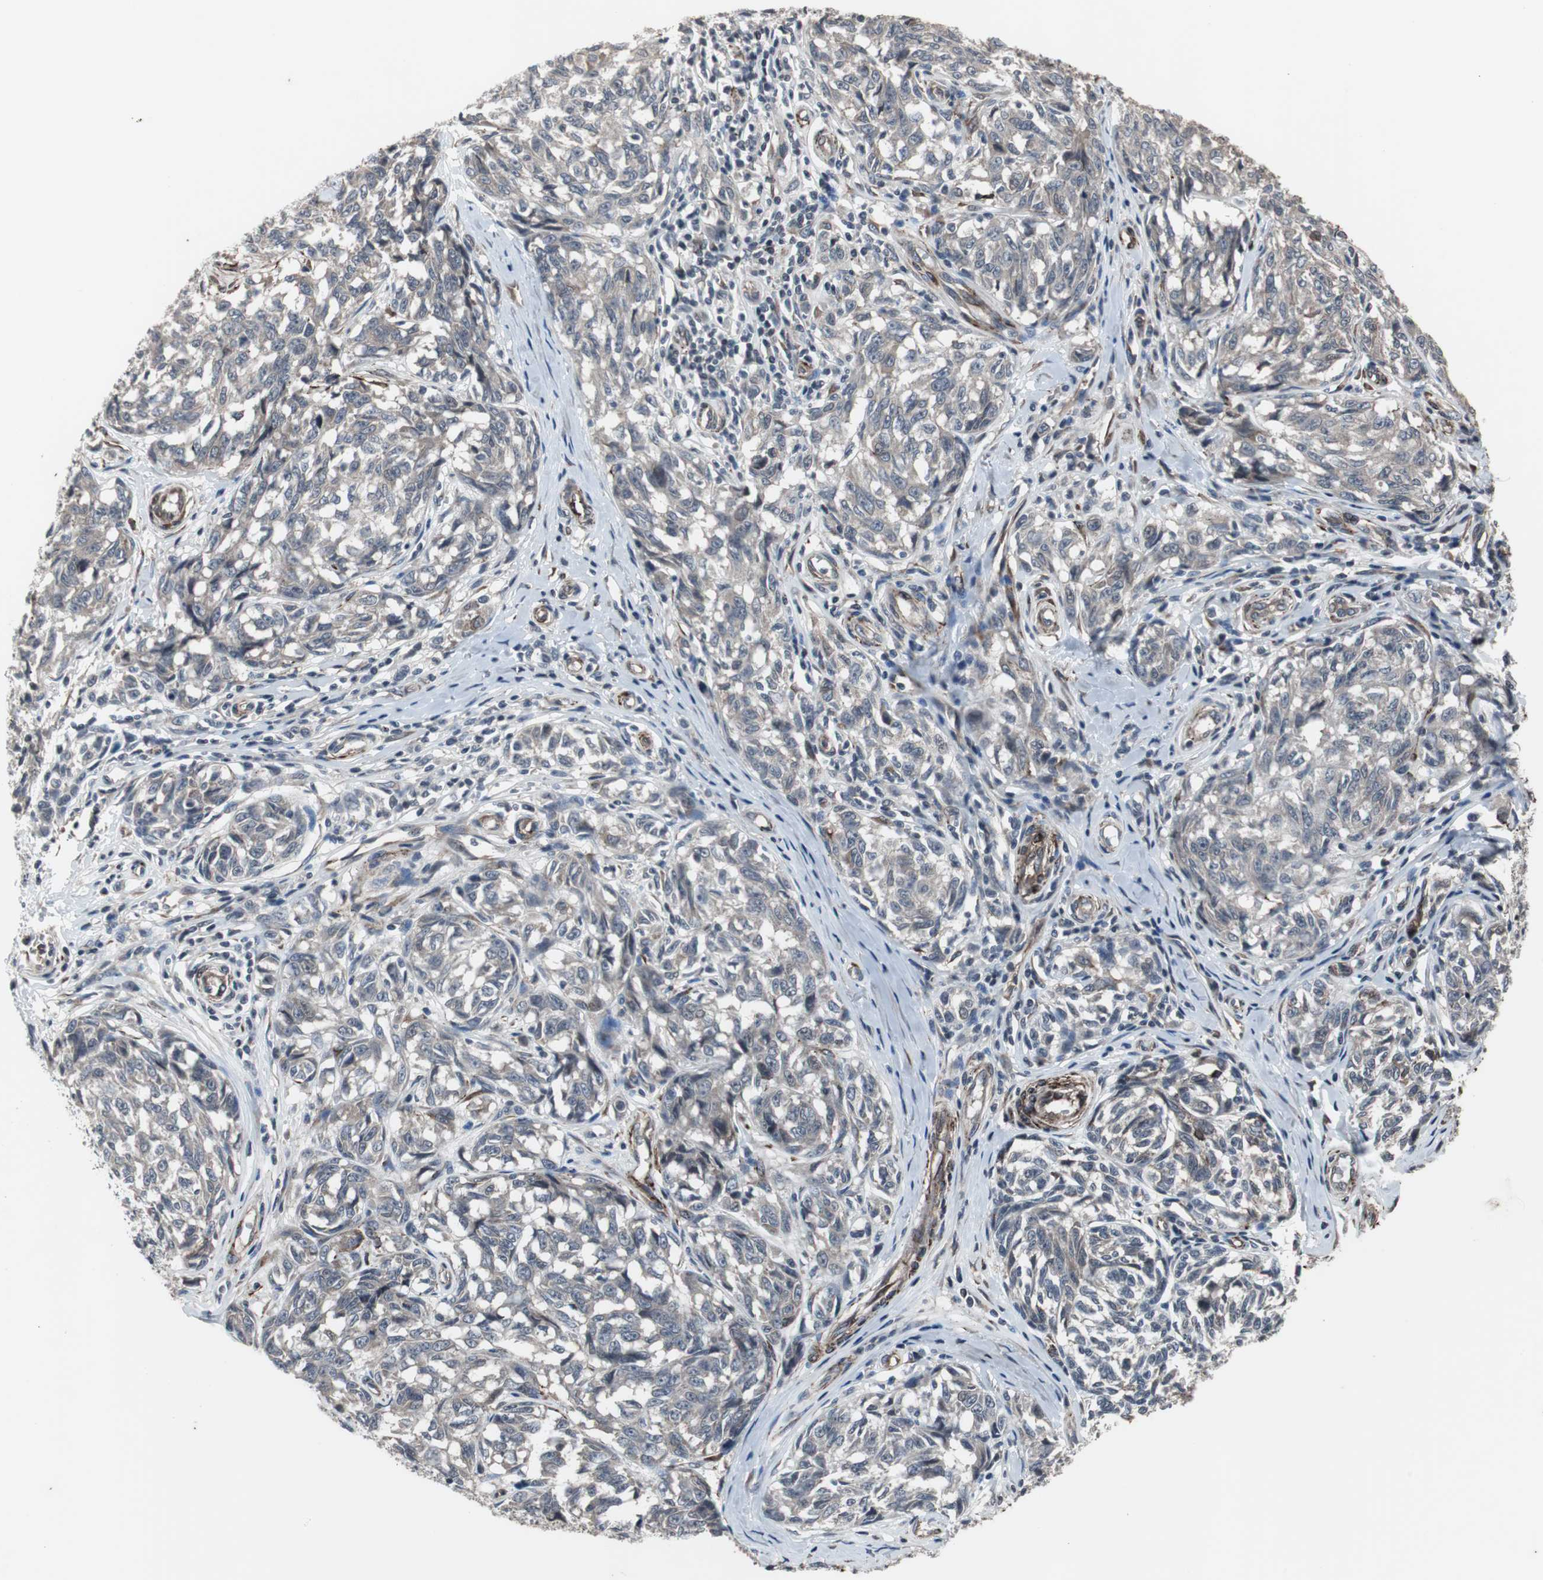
{"staining": {"intensity": "weak", "quantity": "25%-75%", "location": "cytoplasmic/membranous"}, "tissue": "melanoma", "cell_type": "Tumor cells", "image_type": "cancer", "snomed": [{"axis": "morphology", "description": "Malignant melanoma, NOS"}, {"axis": "topography", "description": "Skin"}], "caption": "Protein expression analysis of human malignant melanoma reveals weak cytoplasmic/membranous positivity in about 25%-75% of tumor cells.", "gene": "CRADD", "patient": {"sex": "female", "age": 64}}